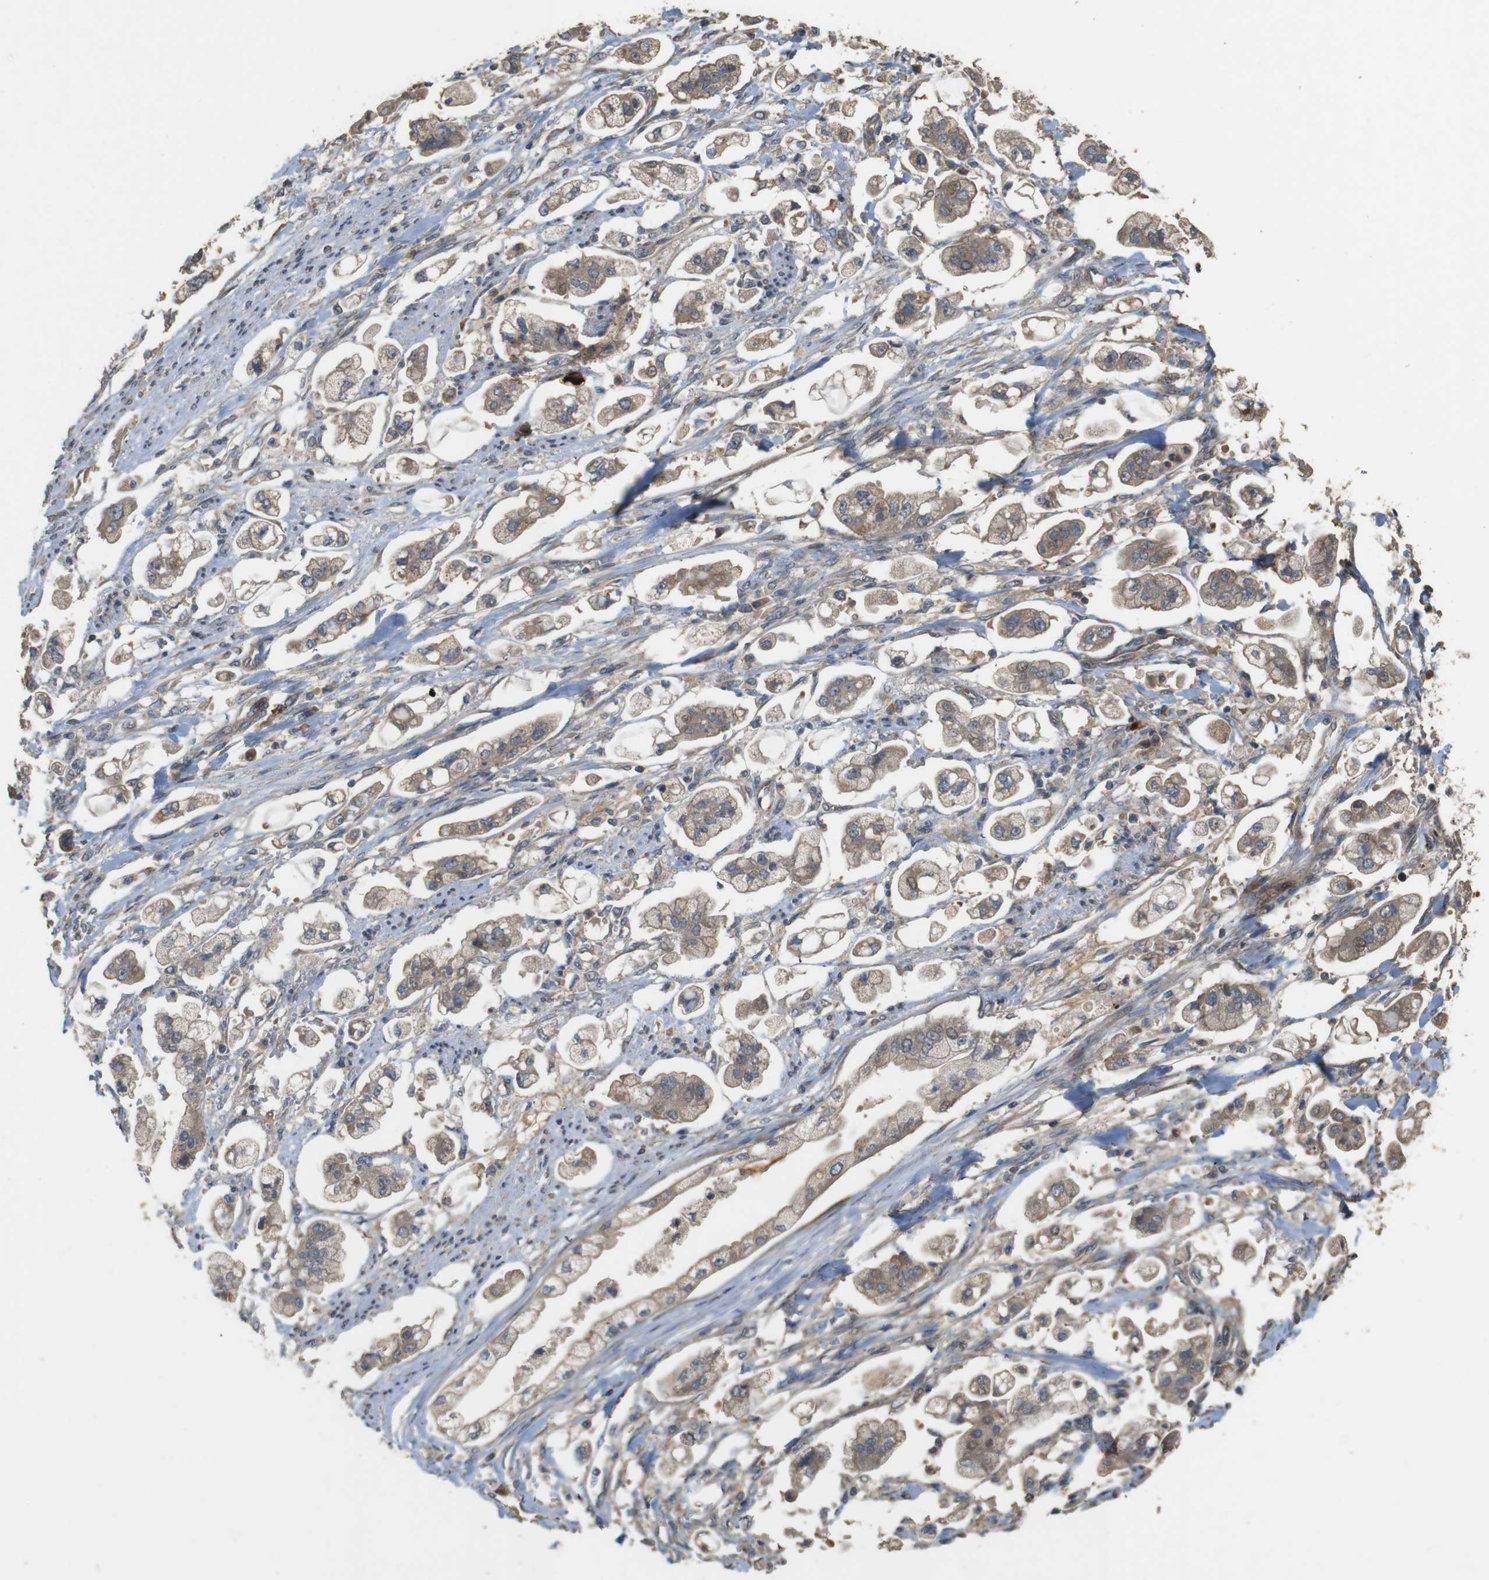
{"staining": {"intensity": "weak", "quantity": "25%-75%", "location": "cytoplasmic/membranous"}, "tissue": "stomach cancer", "cell_type": "Tumor cells", "image_type": "cancer", "snomed": [{"axis": "morphology", "description": "Adenocarcinoma, NOS"}, {"axis": "topography", "description": "Stomach"}], "caption": "High-power microscopy captured an IHC image of stomach adenocarcinoma, revealing weak cytoplasmic/membranous positivity in about 25%-75% of tumor cells. (DAB IHC, brown staining for protein, blue staining for nuclei).", "gene": "PCDHB10", "patient": {"sex": "male", "age": 62}}